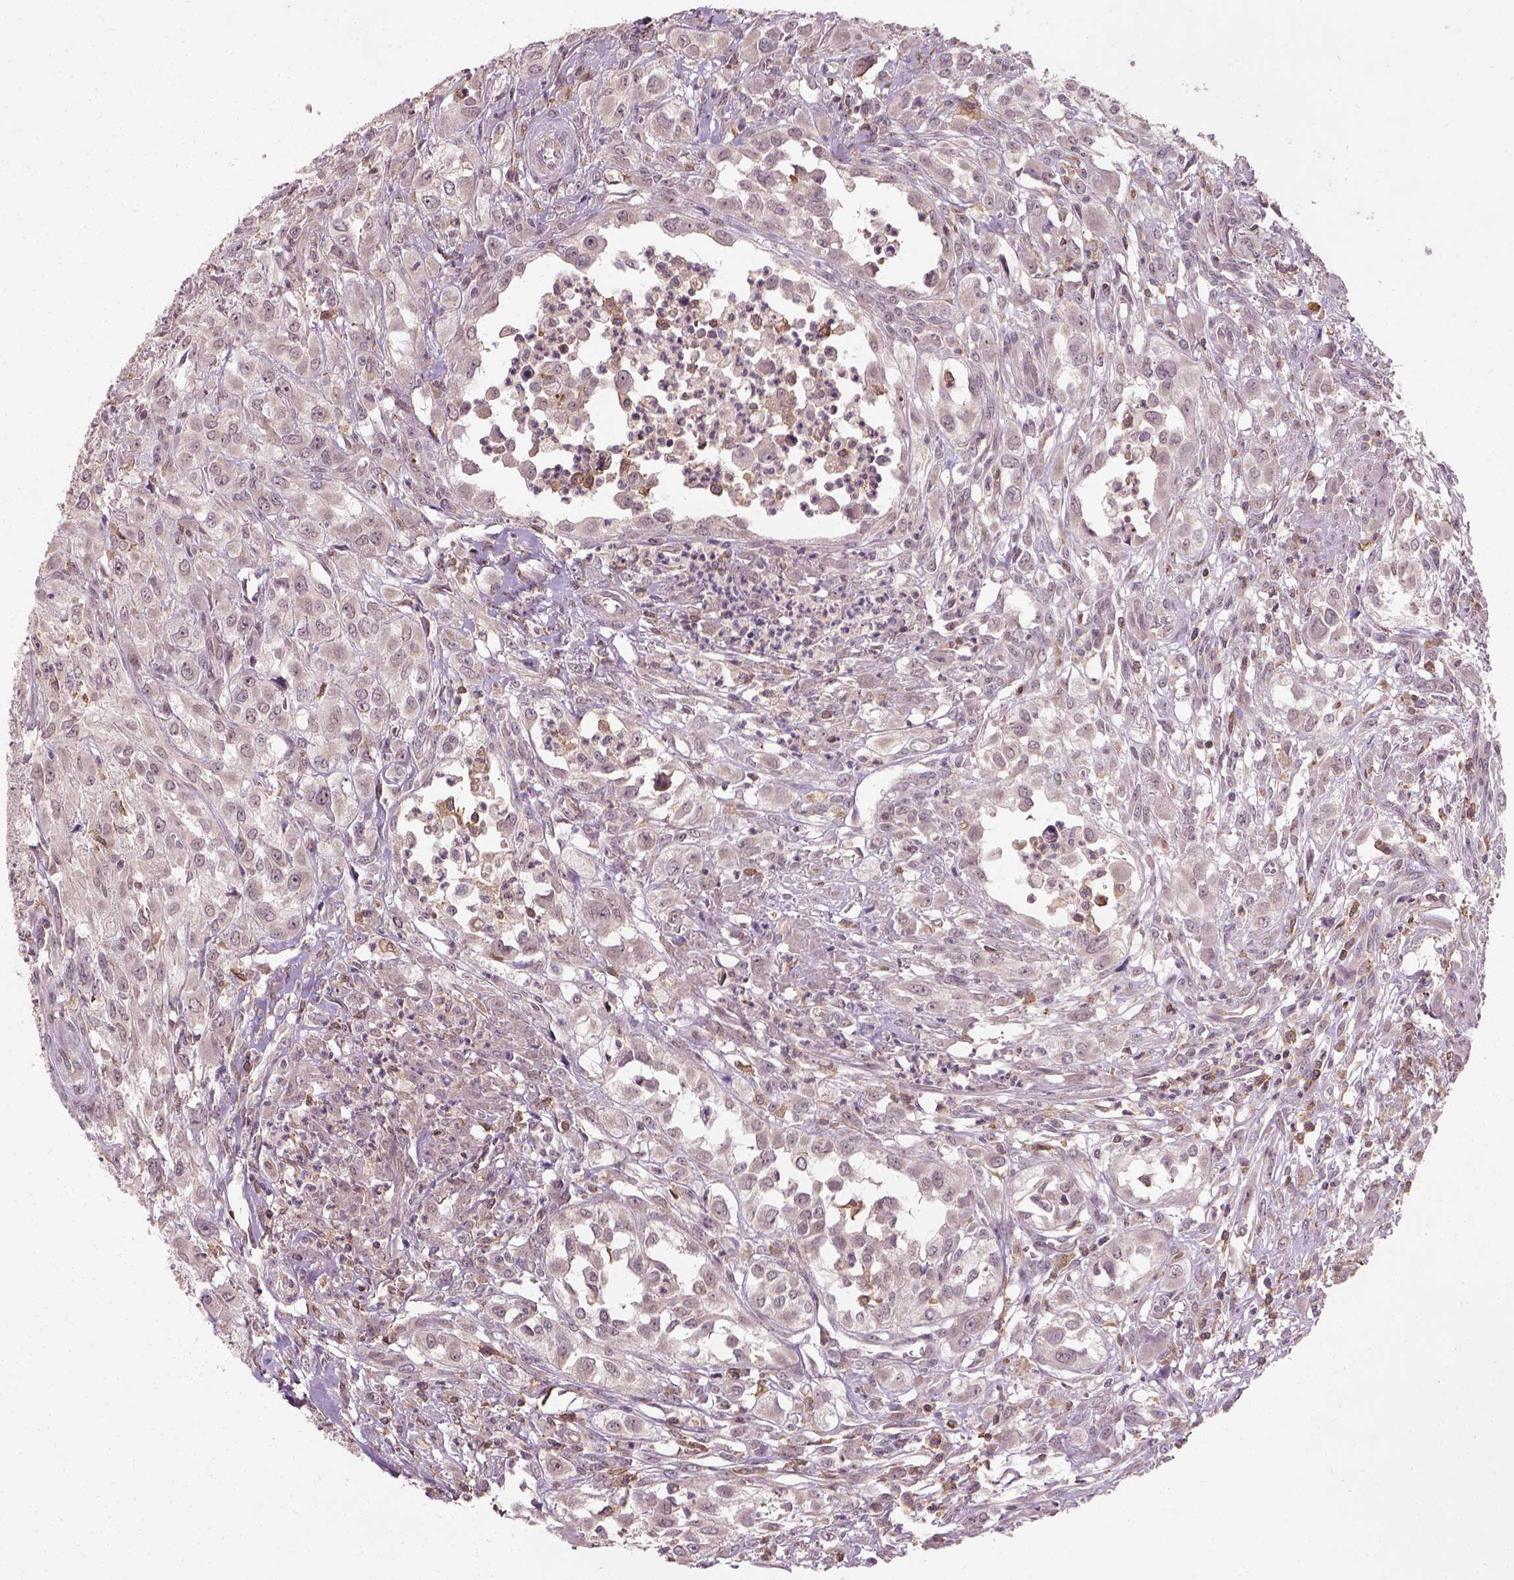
{"staining": {"intensity": "negative", "quantity": "none", "location": "none"}, "tissue": "urothelial cancer", "cell_type": "Tumor cells", "image_type": "cancer", "snomed": [{"axis": "morphology", "description": "Urothelial carcinoma, High grade"}, {"axis": "topography", "description": "Urinary bladder"}], "caption": "A histopathology image of urothelial cancer stained for a protein exhibits no brown staining in tumor cells.", "gene": "CAMKK1", "patient": {"sex": "male", "age": 67}}